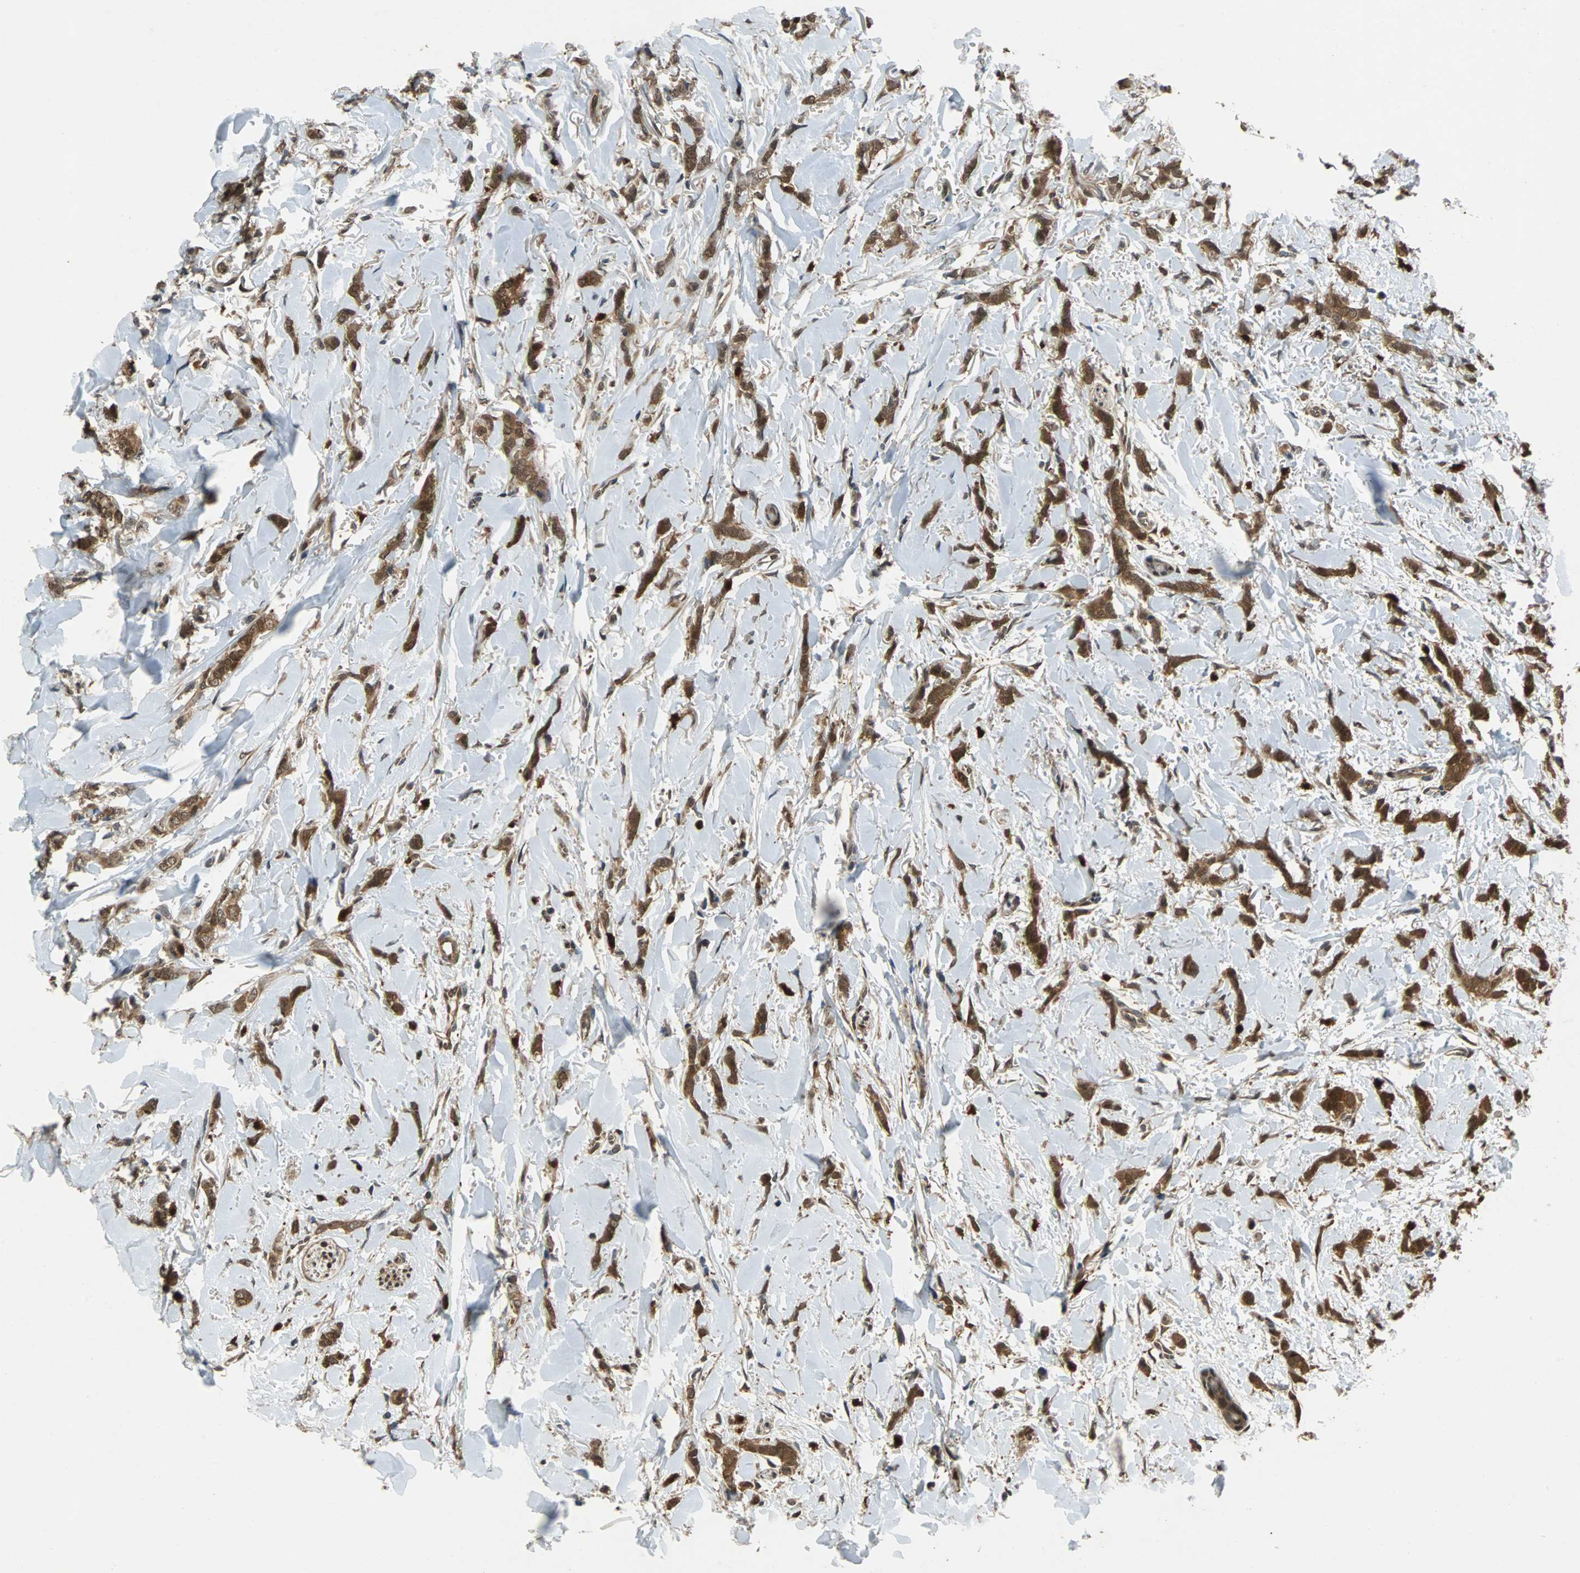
{"staining": {"intensity": "strong", "quantity": ">75%", "location": "cytoplasmic/membranous,nuclear"}, "tissue": "breast cancer", "cell_type": "Tumor cells", "image_type": "cancer", "snomed": [{"axis": "morphology", "description": "Lobular carcinoma"}, {"axis": "topography", "description": "Skin"}, {"axis": "topography", "description": "Breast"}], "caption": "Approximately >75% of tumor cells in breast cancer demonstrate strong cytoplasmic/membranous and nuclear protein expression as visualized by brown immunohistochemical staining.", "gene": "PRDX6", "patient": {"sex": "female", "age": 46}}